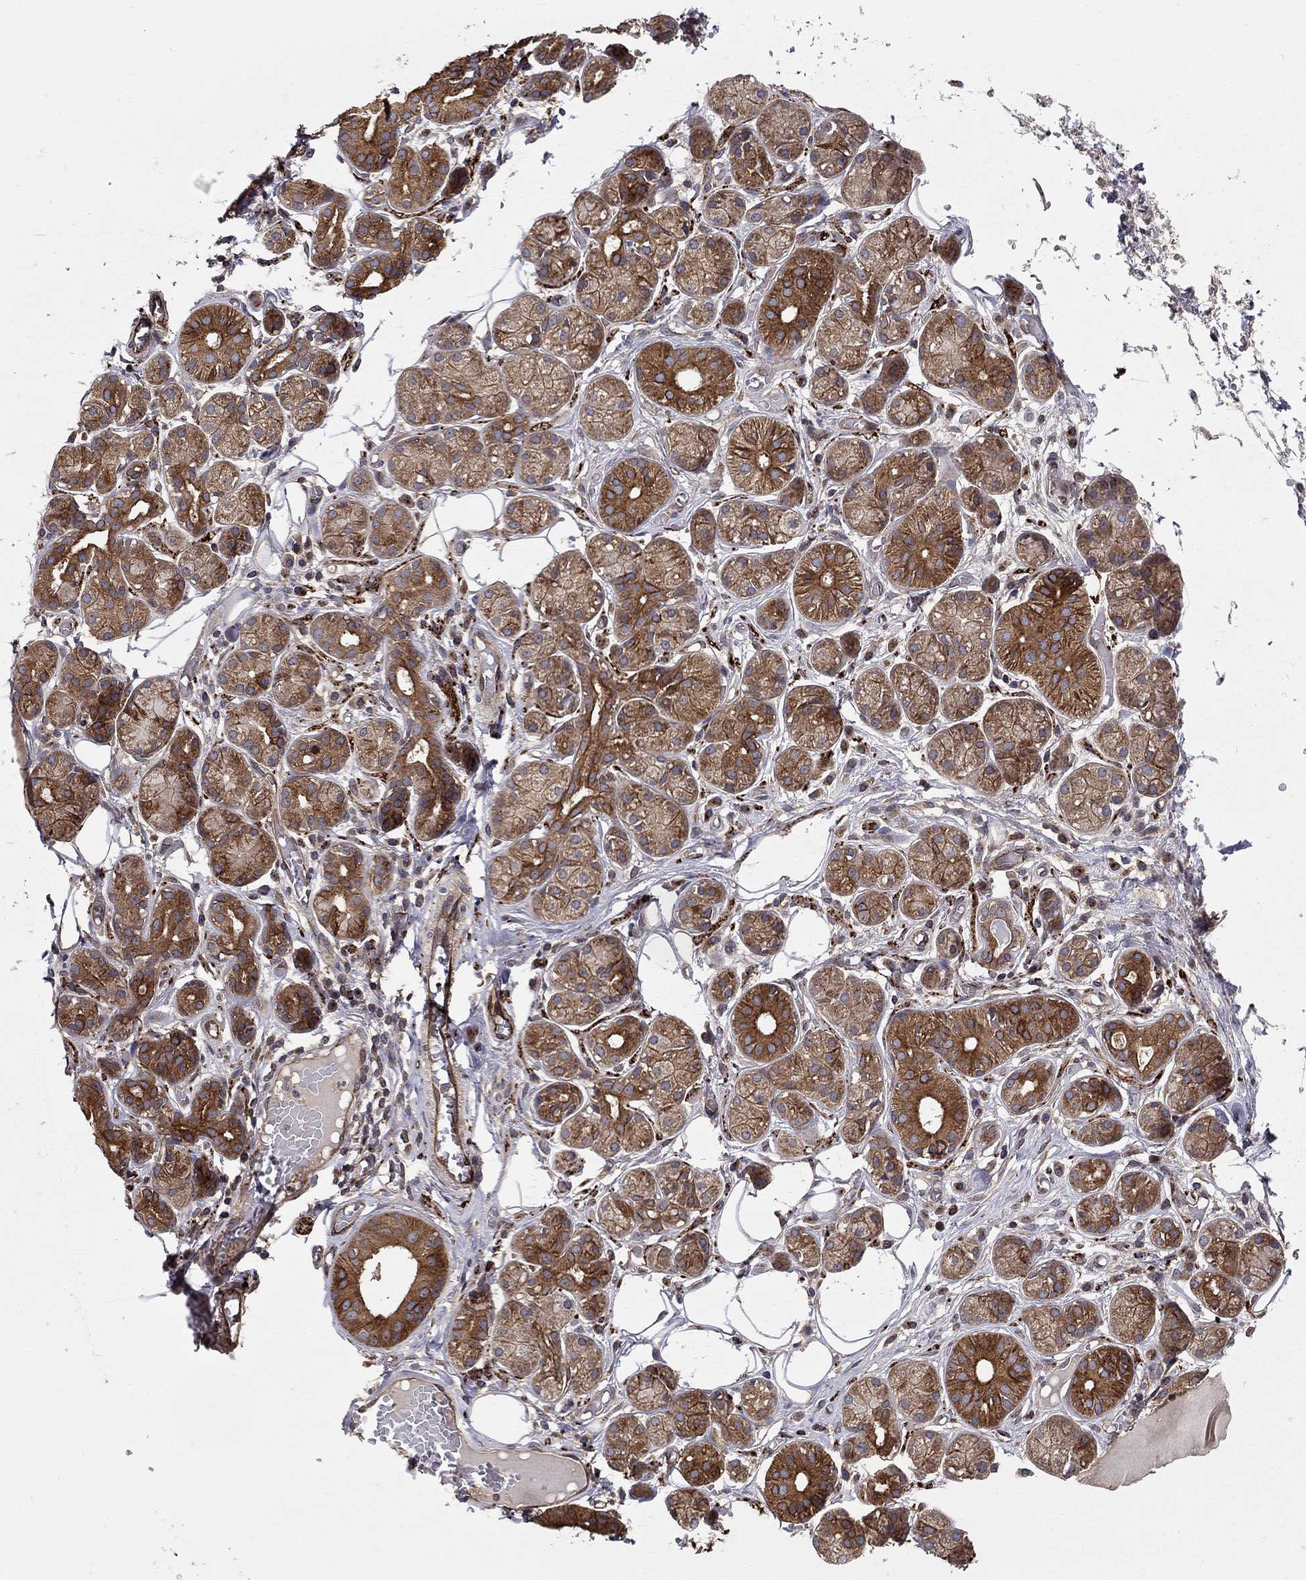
{"staining": {"intensity": "strong", "quantity": "25%-75%", "location": "cytoplasmic/membranous"}, "tissue": "salivary gland", "cell_type": "Glandular cells", "image_type": "normal", "snomed": [{"axis": "morphology", "description": "Normal tissue, NOS"}, {"axis": "topography", "description": "Salivary gland"}, {"axis": "topography", "description": "Peripheral nerve tissue"}], "caption": "An image of human salivary gland stained for a protein demonstrates strong cytoplasmic/membranous brown staining in glandular cells.", "gene": "BMERB1", "patient": {"sex": "male", "age": 71}}